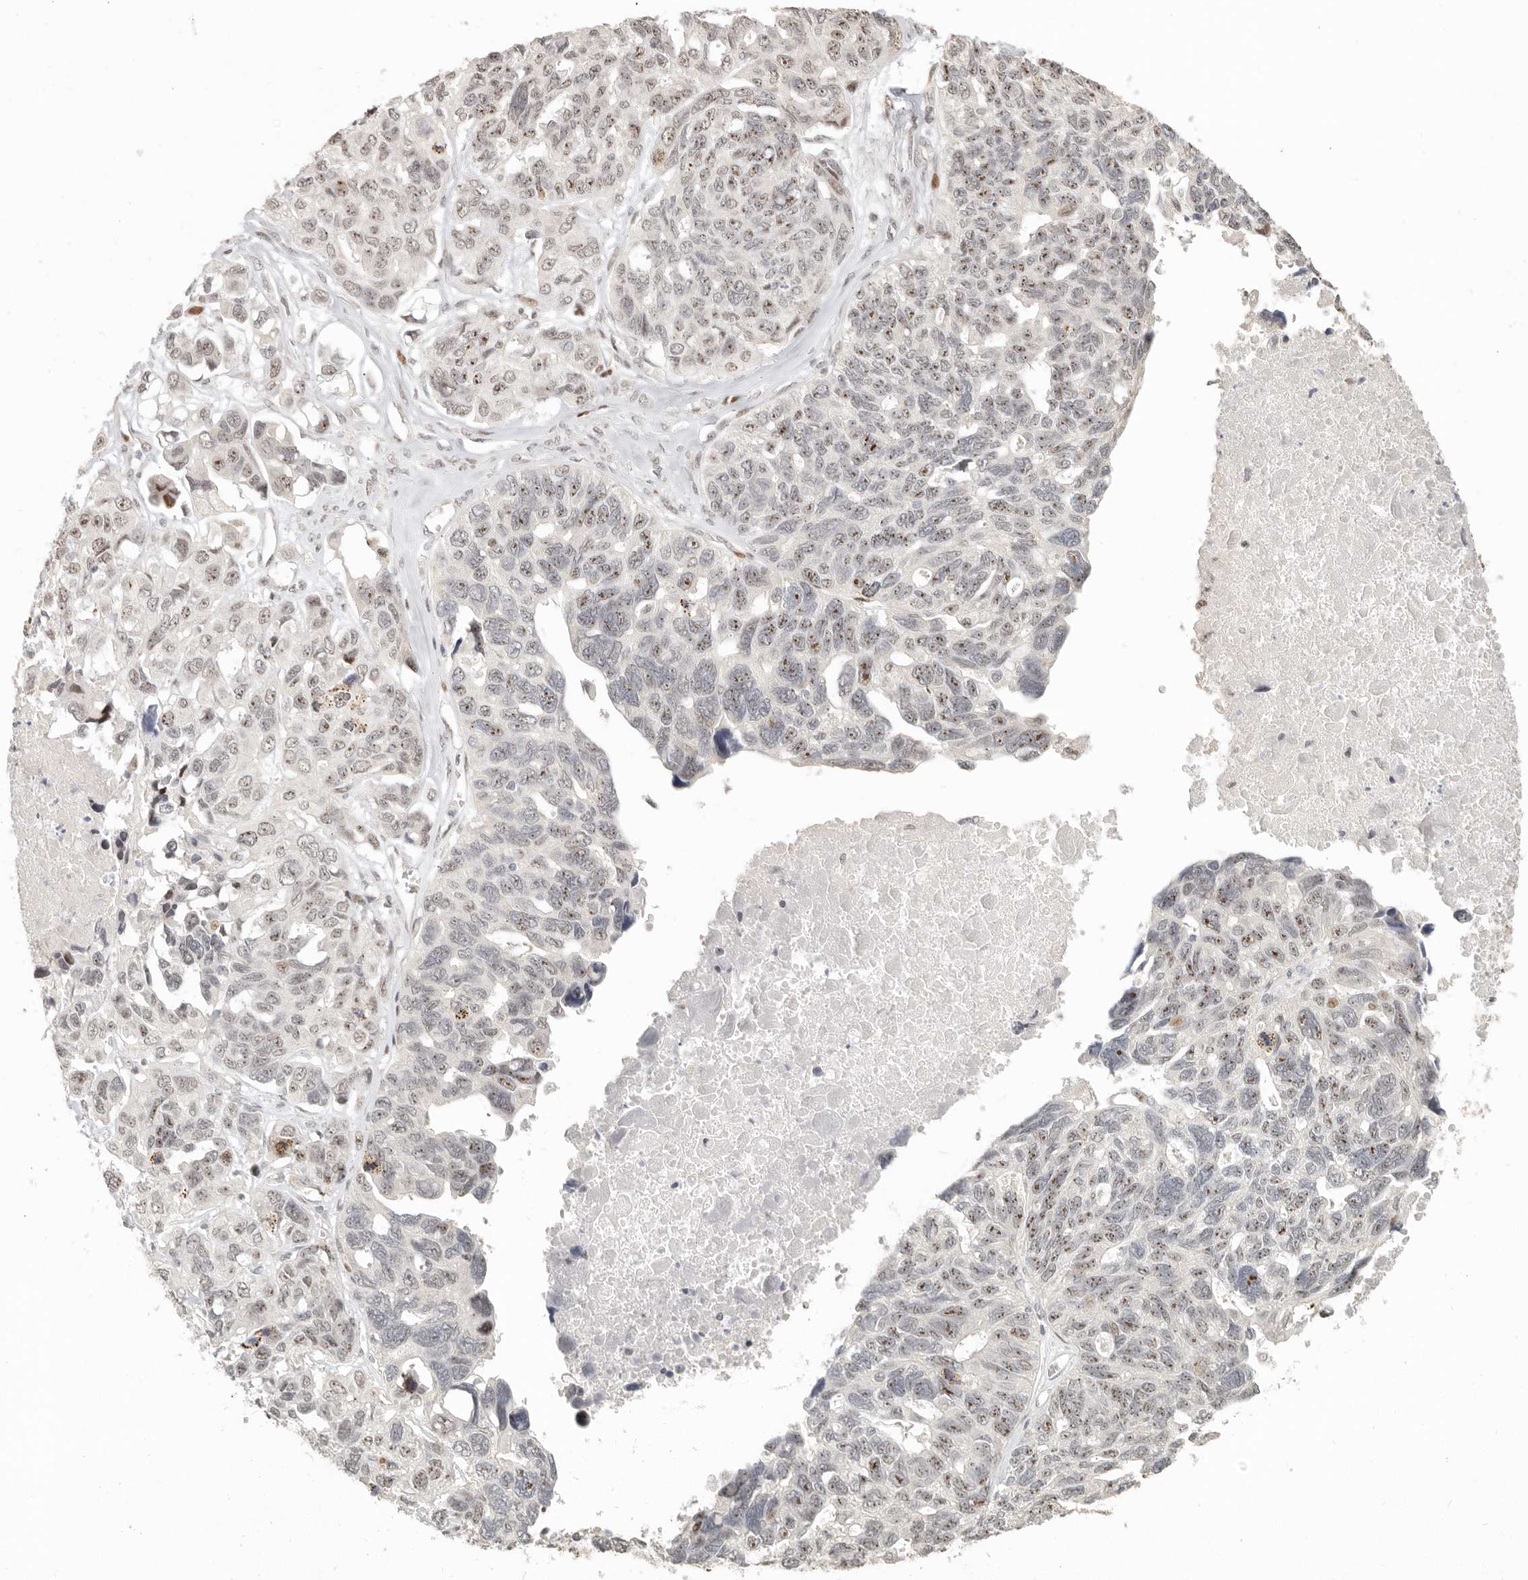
{"staining": {"intensity": "weak", "quantity": "25%-75%", "location": "nuclear"}, "tissue": "ovarian cancer", "cell_type": "Tumor cells", "image_type": "cancer", "snomed": [{"axis": "morphology", "description": "Cystadenocarcinoma, serous, NOS"}, {"axis": "topography", "description": "Ovary"}], "caption": "Ovarian cancer tissue shows weak nuclear positivity in approximately 25%-75% of tumor cells, visualized by immunohistochemistry.", "gene": "GPBP1L1", "patient": {"sex": "female", "age": 79}}